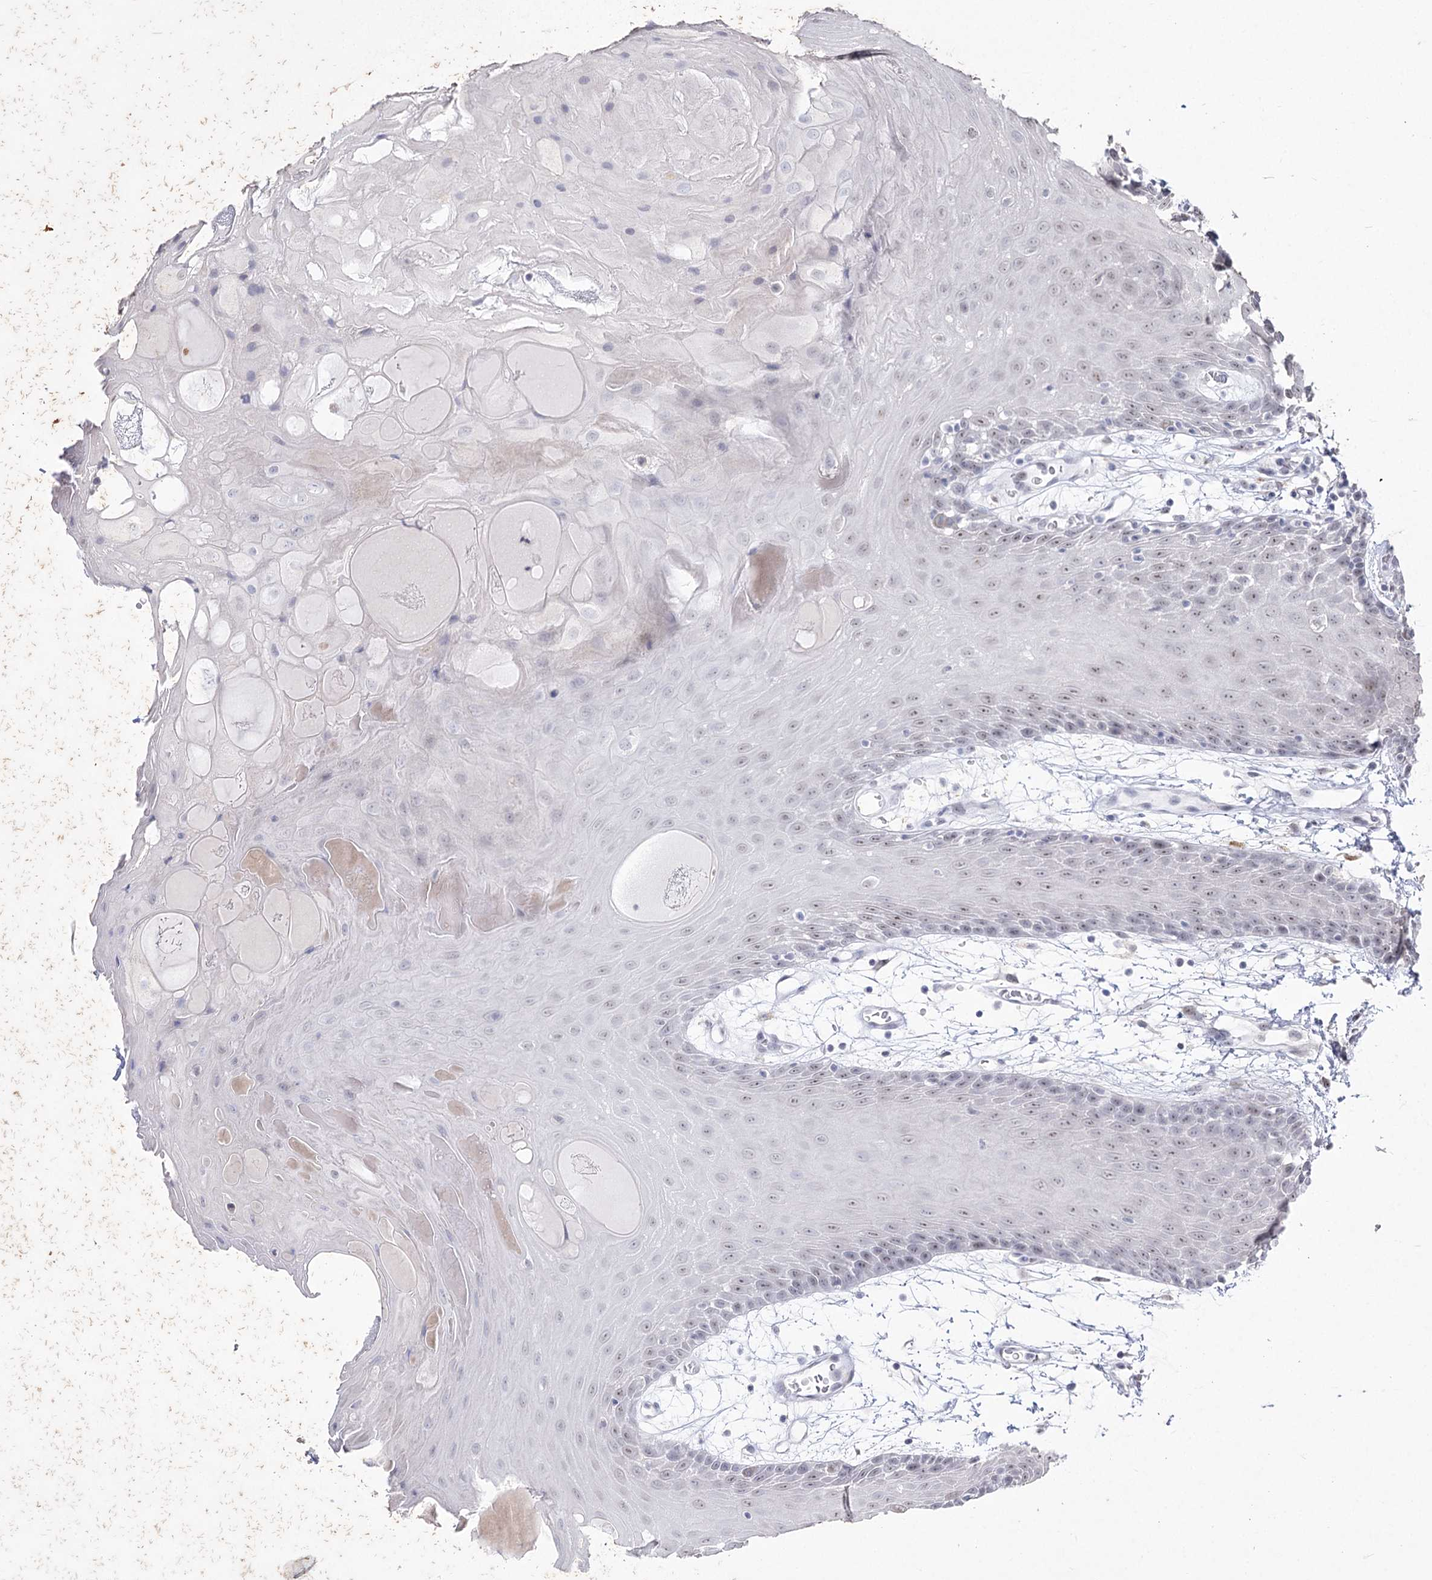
{"staining": {"intensity": "moderate", "quantity": "25%-75%", "location": "nuclear"}, "tissue": "oral mucosa", "cell_type": "Squamous epithelial cells", "image_type": "normal", "snomed": [{"axis": "morphology", "description": "Normal tissue, NOS"}, {"axis": "topography", "description": "Skeletal muscle"}, {"axis": "topography", "description": "Oral tissue"}, {"axis": "topography", "description": "Salivary gland"}, {"axis": "topography", "description": "Peripheral nerve tissue"}], "caption": "Immunohistochemical staining of normal oral mucosa displays medium levels of moderate nuclear staining in about 25%-75% of squamous epithelial cells. (DAB (3,3'-diaminobenzidine) = brown stain, brightfield microscopy at high magnification).", "gene": "DDX50", "patient": {"sex": "male", "age": 54}}